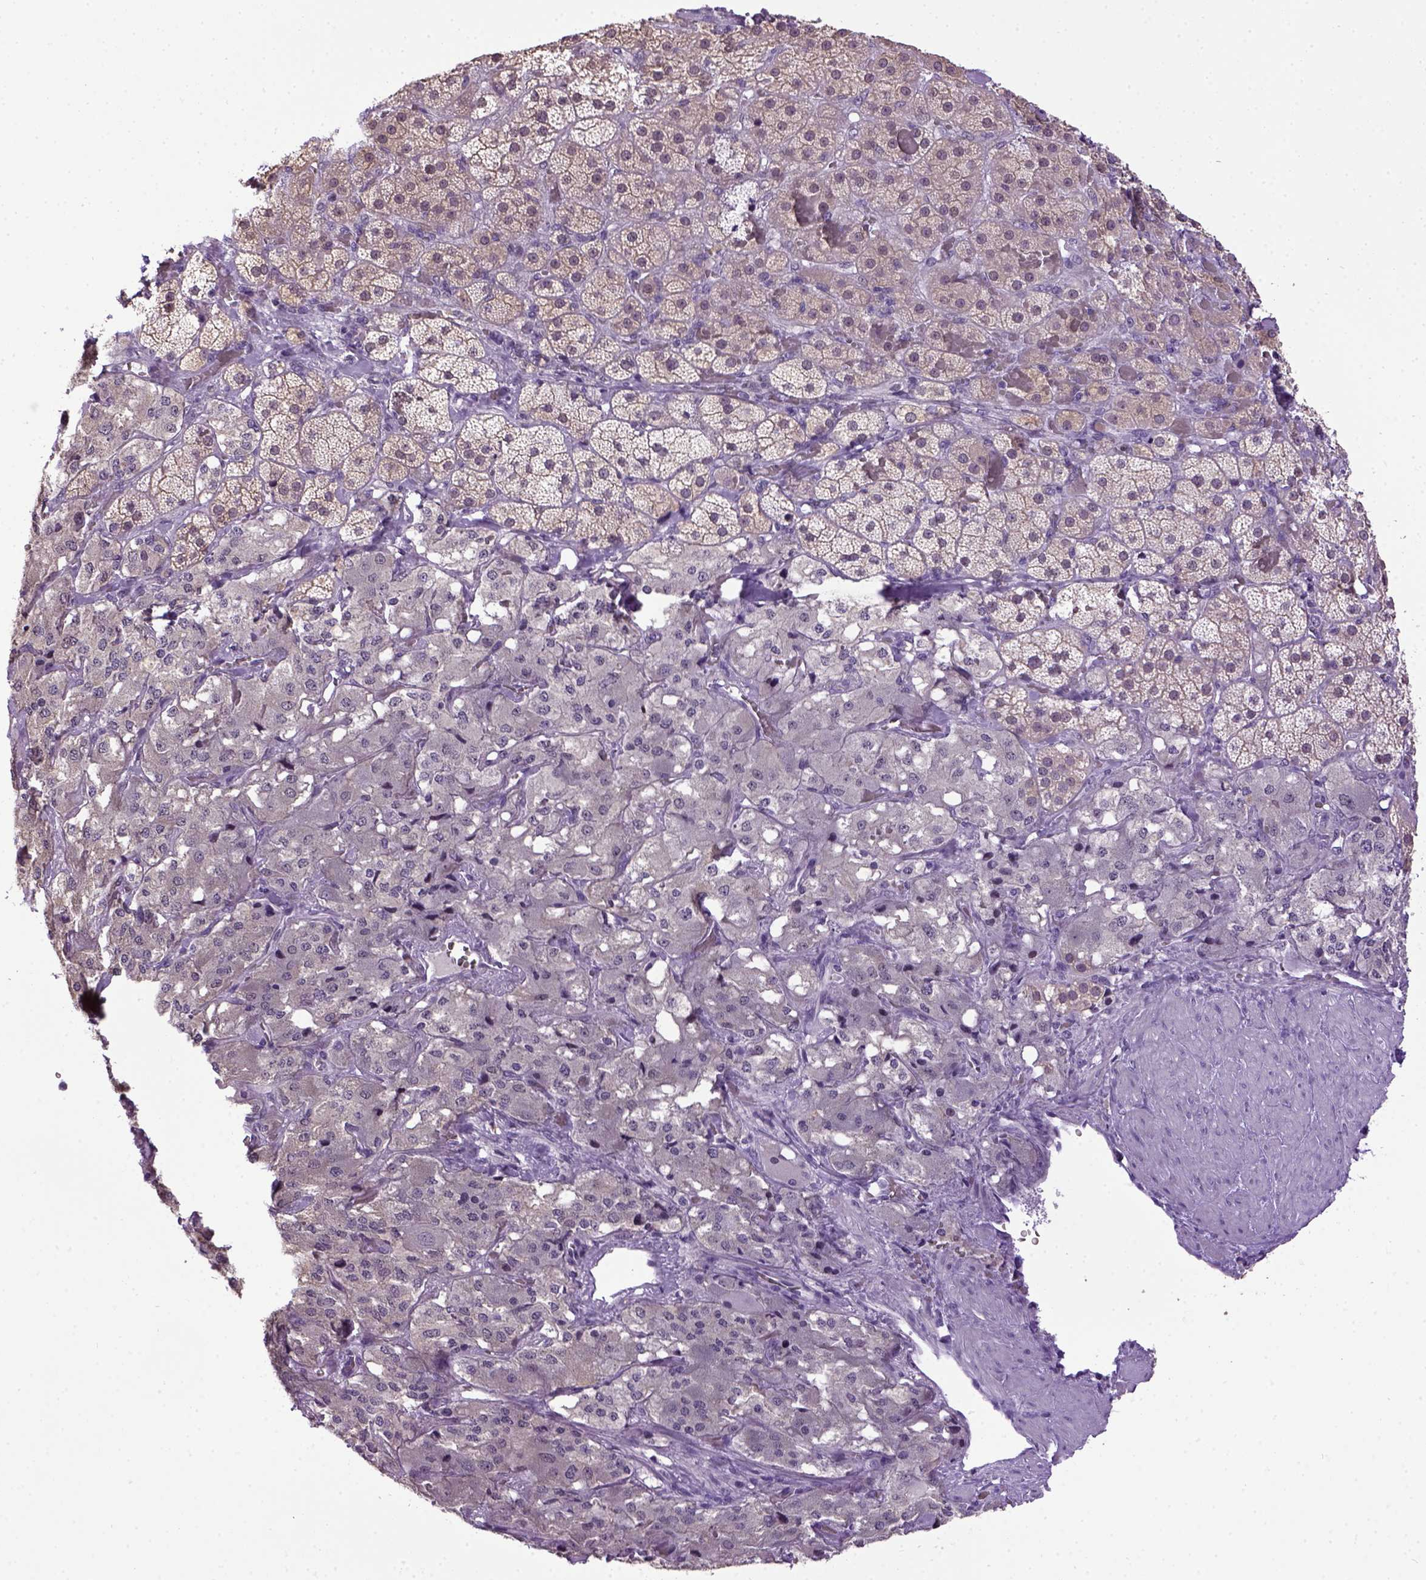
{"staining": {"intensity": "weak", "quantity": "<25%", "location": "cytoplasmic/membranous"}, "tissue": "adrenal gland", "cell_type": "Glandular cells", "image_type": "normal", "snomed": [{"axis": "morphology", "description": "Normal tissue, NOS"}, {"axis": "topography", "description": "Adrenal gland"}], "caption": "Human adrenal gland stained for a protein using immunohistochemistry (IHC) exhibits no staining in glandular cells.", "gene": "CDH1", "patient": {"sex": "male", "age": 57}}